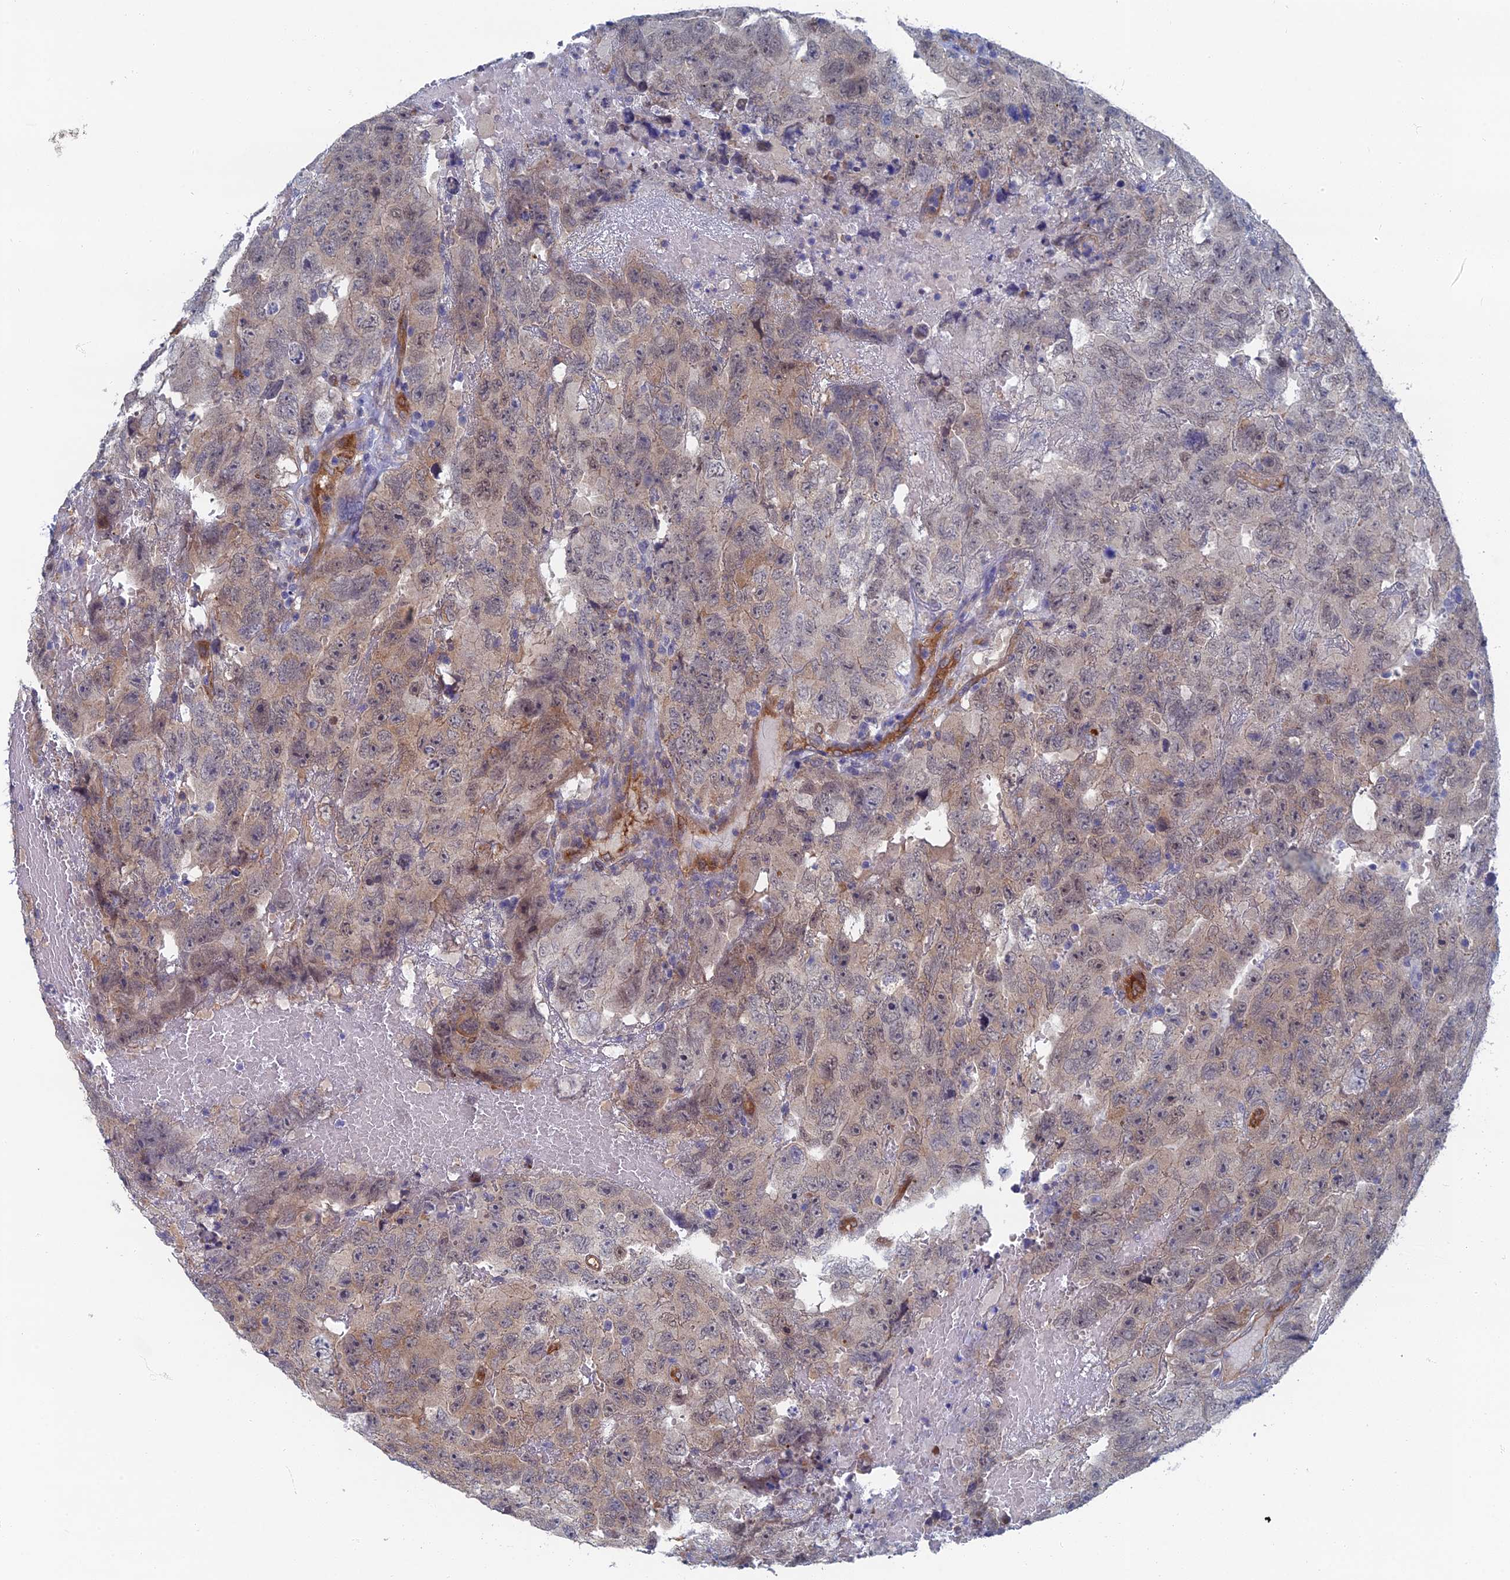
{"staining": {"intensity": "weak", "quantity": "25%-75%", "location": "cytoplasmic/membranous"}, "tissue": "testis cancer", "cell_type": "Tumor cells", "image_type": "cancer", "snomed": [{"axis": "morphology", "description": "Carcinoma, Embryonal, NOS"}, {"axis": "topography", "description": "Testis"}], "caption": "This histopathology image exhibits IHC staining of human testis cancer, with low weak cytoplasmic/membranous staining in about 25%-75% of tumor cells.", "gene": "ARAP3", "patient": {"sex": "male", "age": 45}}